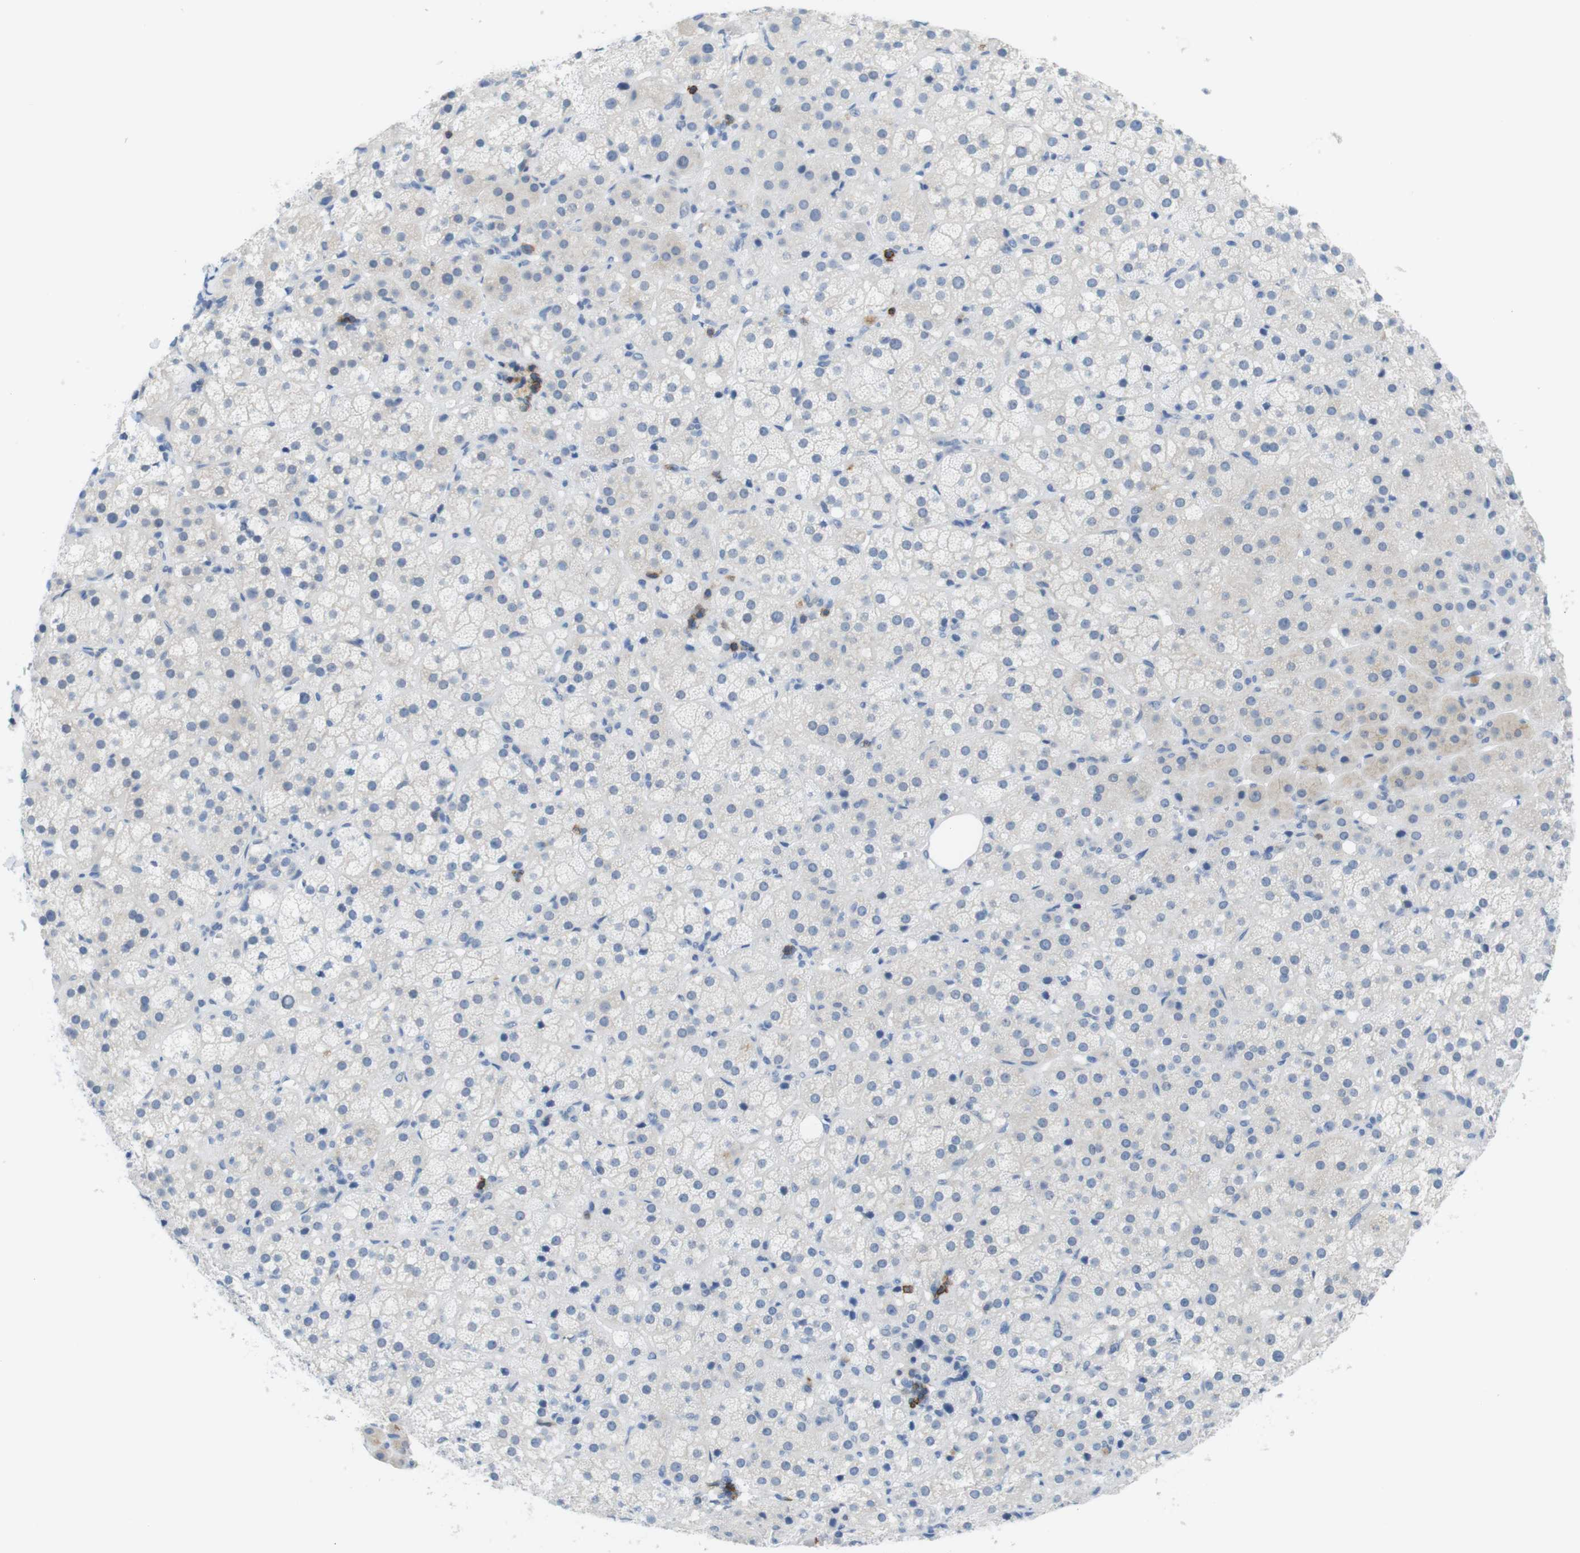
{"staining": {"intensity": "moderate", "quantity": "<25%", "location": "cytoplasmic/membranous"}, "tissue": "adrenal gland", "cell_type": "Glandular cells", "image_type": "normal", "snomed": [{"axis": "morphology", "description": "Normal tissue, NOS"}, {"axis": "topography", "description": "Adrenal gland"}], "caption": "DAB (3,3'-diaminobenzidine) immunohistochemical staining of benign human adrenal gland demonstrates moderate cytoplasmic/membranous protein expression in approximately <25% of glandular cells.", "gene": "CD5", "patient": {"sex": "female", "age": 57}}